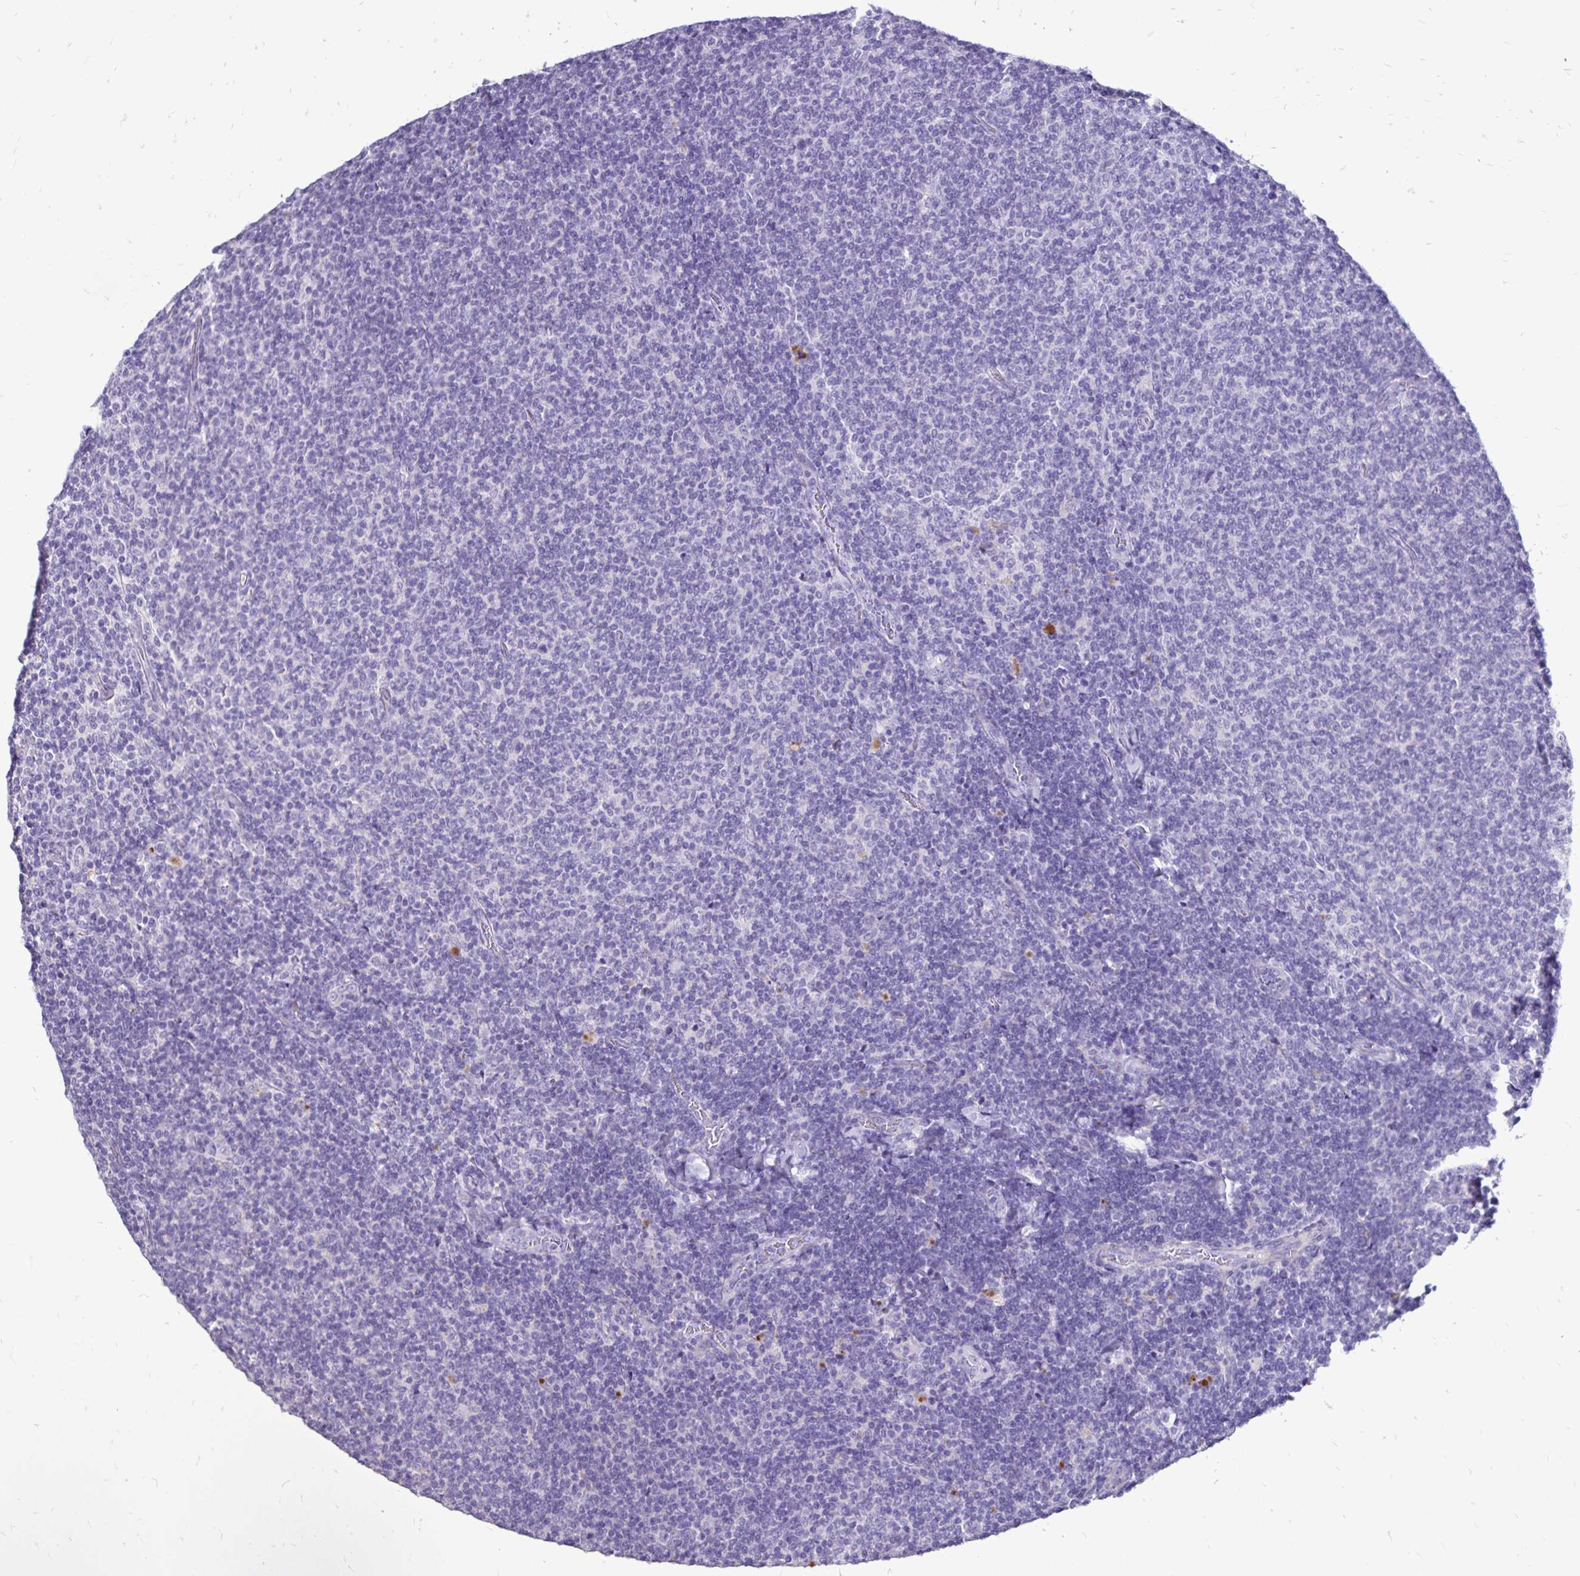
{"staining": {"intensity": "negative", "quantity": "none", "location": "none"}, "tissue": "lymphoma", "cell_type": "Tumor cells", "image_type": "cancer", "snomed": [{"axis": "morphology", "description": "Malignant lymphoma, non-Hodgkin's type, Low grade"}, {"axis": "topography", "description": "Lymph node"}], "caption": "Tumor cells are negative for protein expression in human lymphoma.", "gene": "EVPL", "patient": {"sex": "male", "age": 52}}